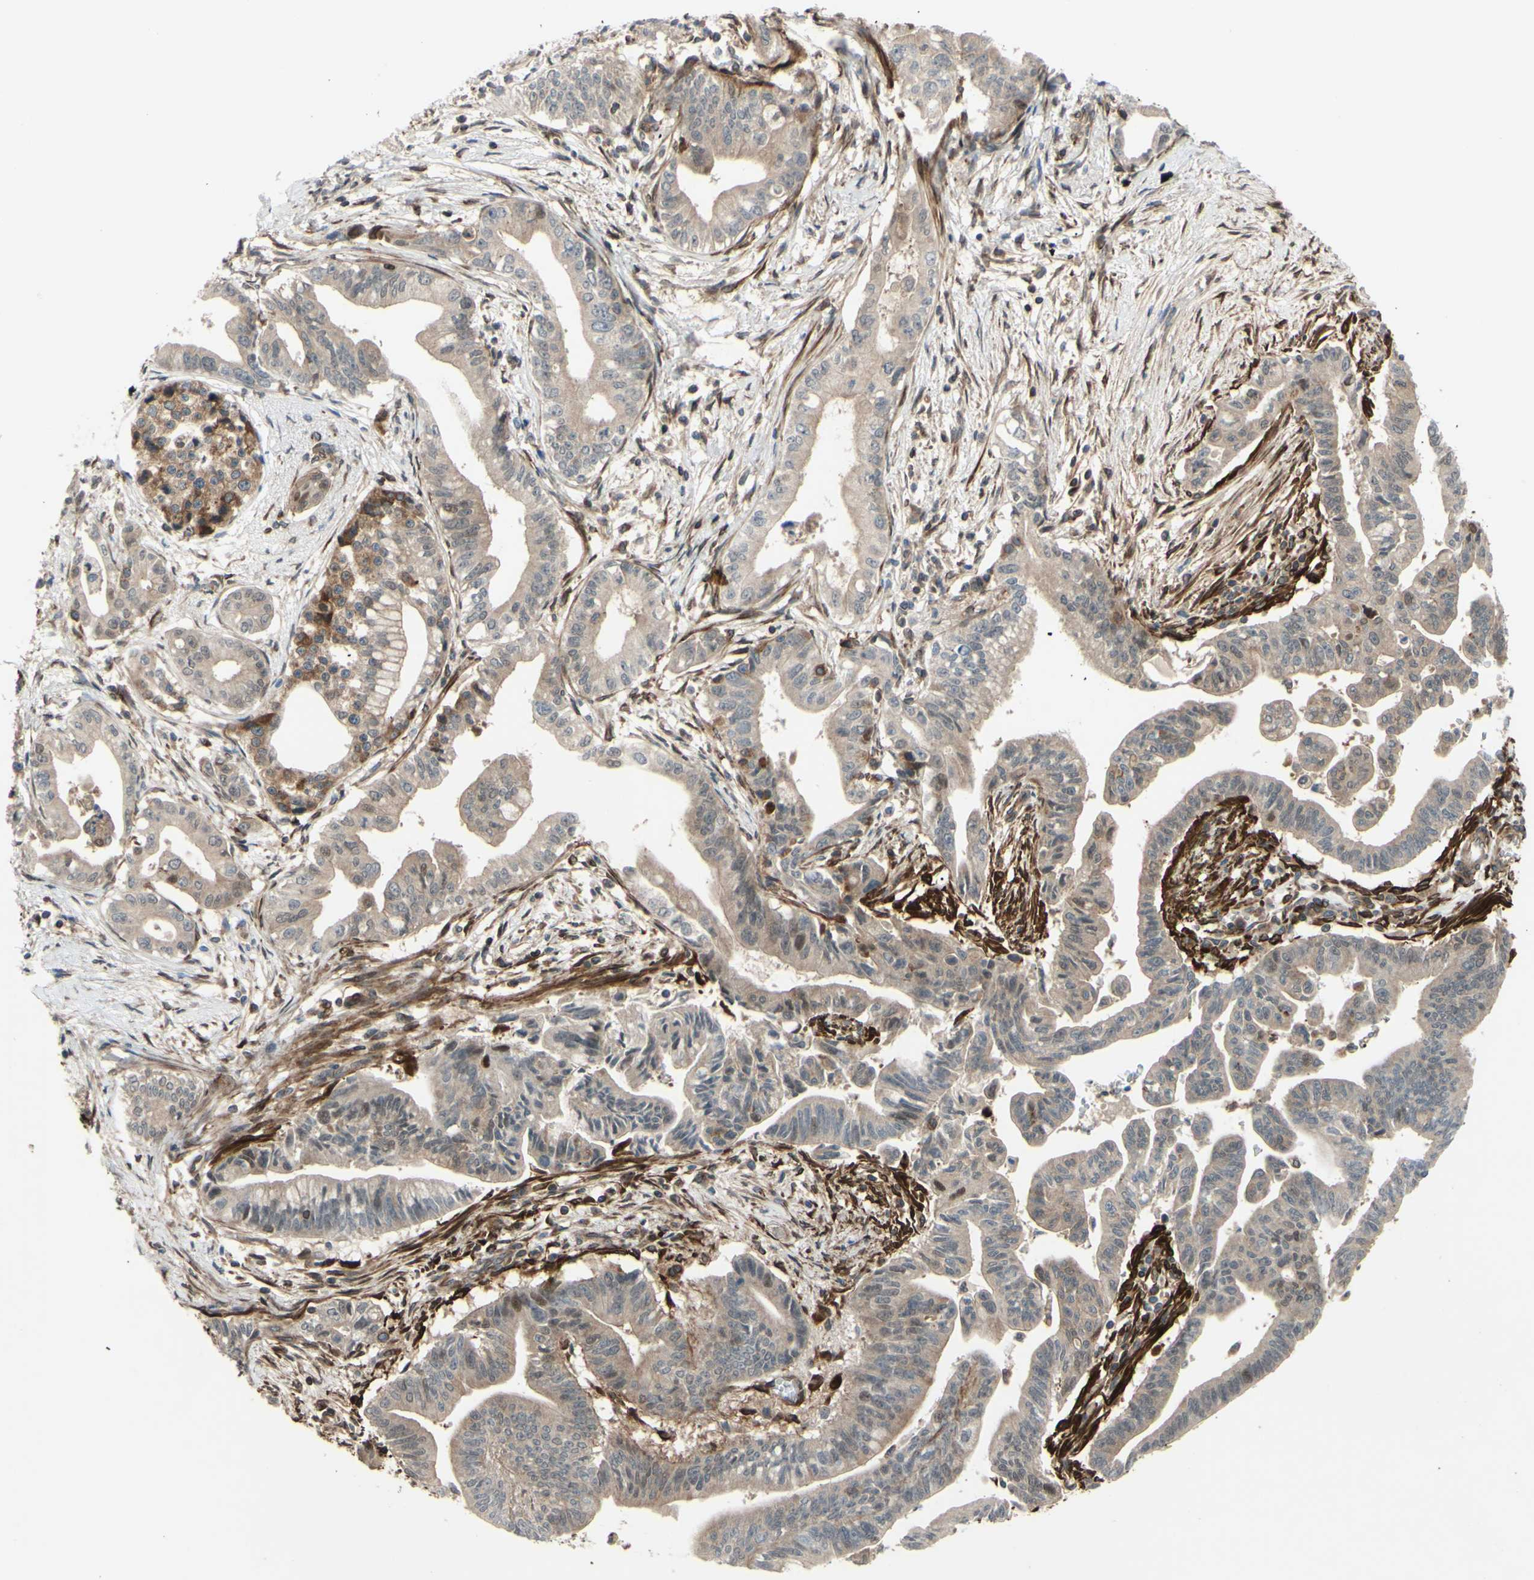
{"staining": {"intensity": "moderate", "quantity": ">75%", "location": "cytoplasmic/membranous"}, "tissue": "pancreatic cancer", "cell_type": "Tumor cells", "image_type": "cancer", "snomed": [{"axis": "morphology", "description": "Adenocarcinoma, NOS"}, {"axis": "topography", "description": "Pancreas"}], "caption": "This histopathology image demonstrates IHC staining of human pancreatic adenocarcinoma, with medium moderate cytoplasmic/membranous positivity in about >75% of tumor cells.", "gene": "PRAF2", "patient": {"sex": "male", "age": 70}}